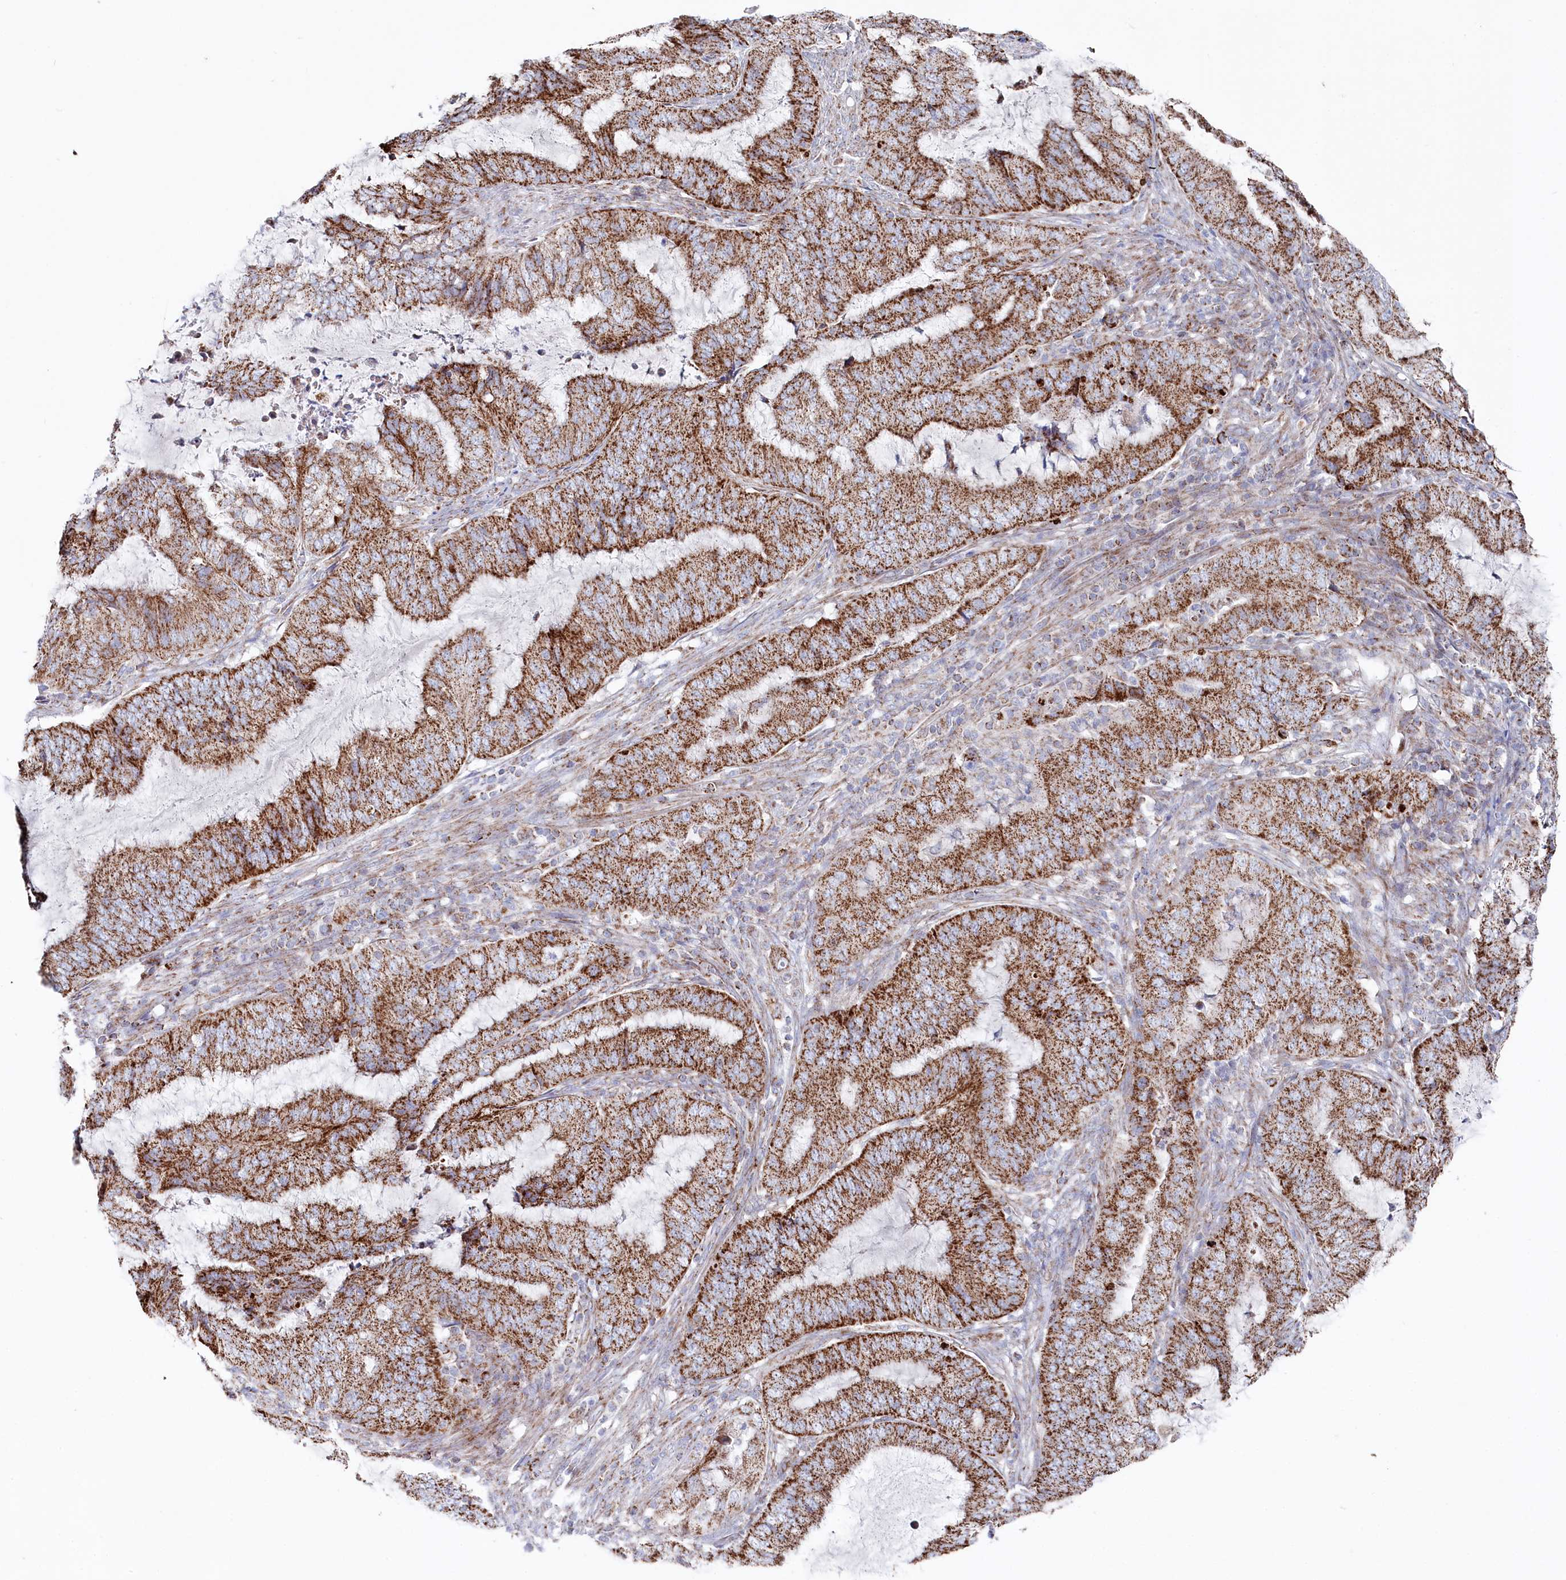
{"staining": {"intensity": "moderate", "quantity": ">75%", "location": "cytoplasmic/membranous"}, "tissue": "endometrial cancer", "cell_type": "Tumor cells", "image_type": "cancer", "snomed": [{"axis": "morphology", "description": "Adenocarcinoma, NOS"}, {"axis": "topography", "description": "Endometrium"}], "caption": "This image shows IHC staining of adenocarcinoma (endometrial), with medium moderate cytoplasmic/membranous staining in about >75% of tumor cells.", "gene": "GLS2", "patient": {"sex": "female", "age": 51}}